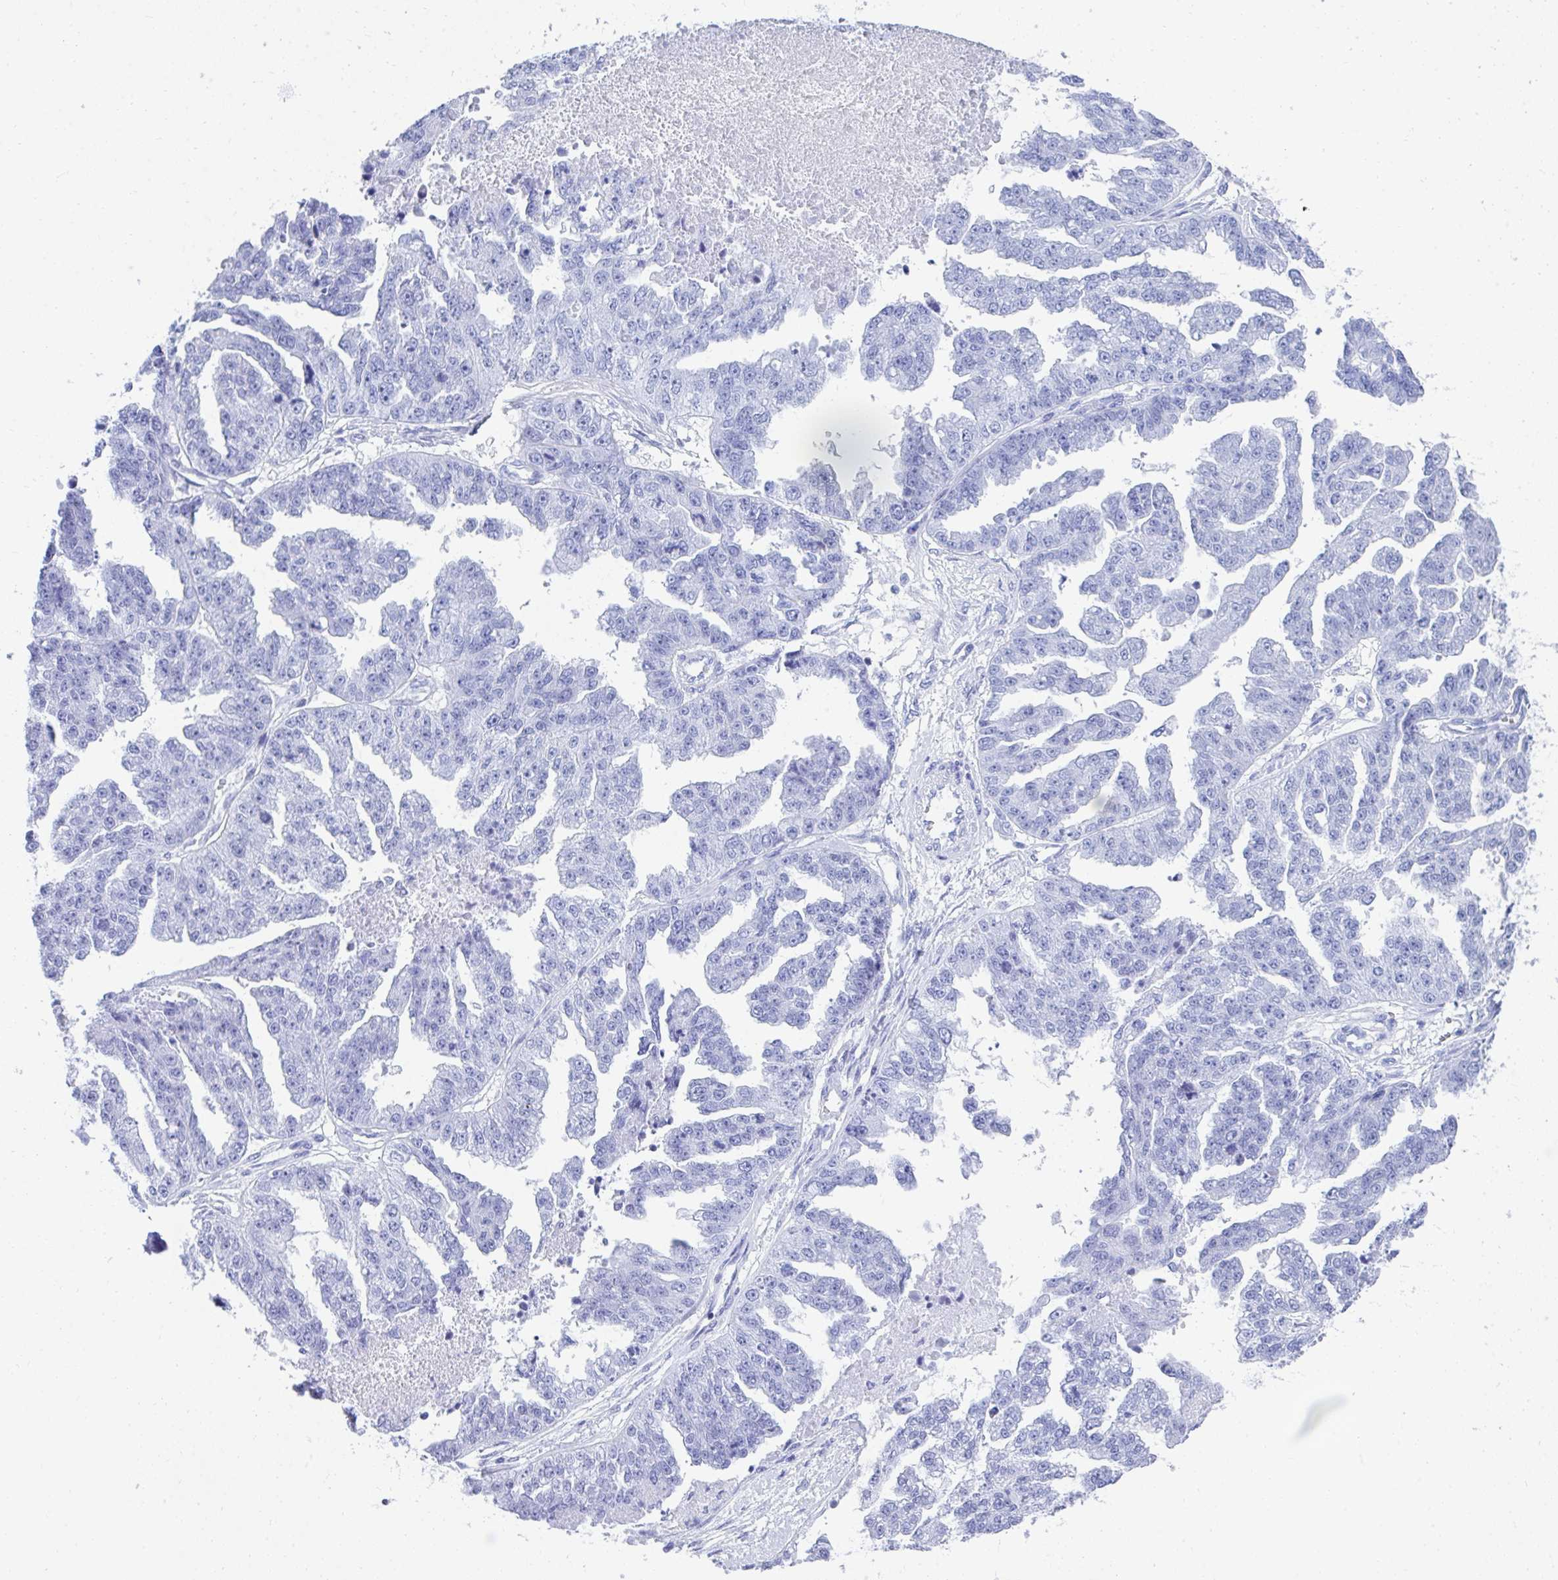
{"staining": {"intensity": "negative", "quantity": "none", "location": "none"}, "tissue": "ovarian cancer", "cell_type": "Tumor cells", "image_type": "cancer", "snomed": [{"axis": "morphology", "description": "Cystadenocarcinoma, serous, NOS"}, {"axis": "topography", "description": "Ovary"}], "caption": "Ovarian serous cystadenocarcinoma was stained to show a protein in brown. There is no significant expression in tumor cells. (Immunohistochemistry, brightfield microscopy, high magnification).", "gene": "CD7", "patient": {"sex": "female", "age": 58}}